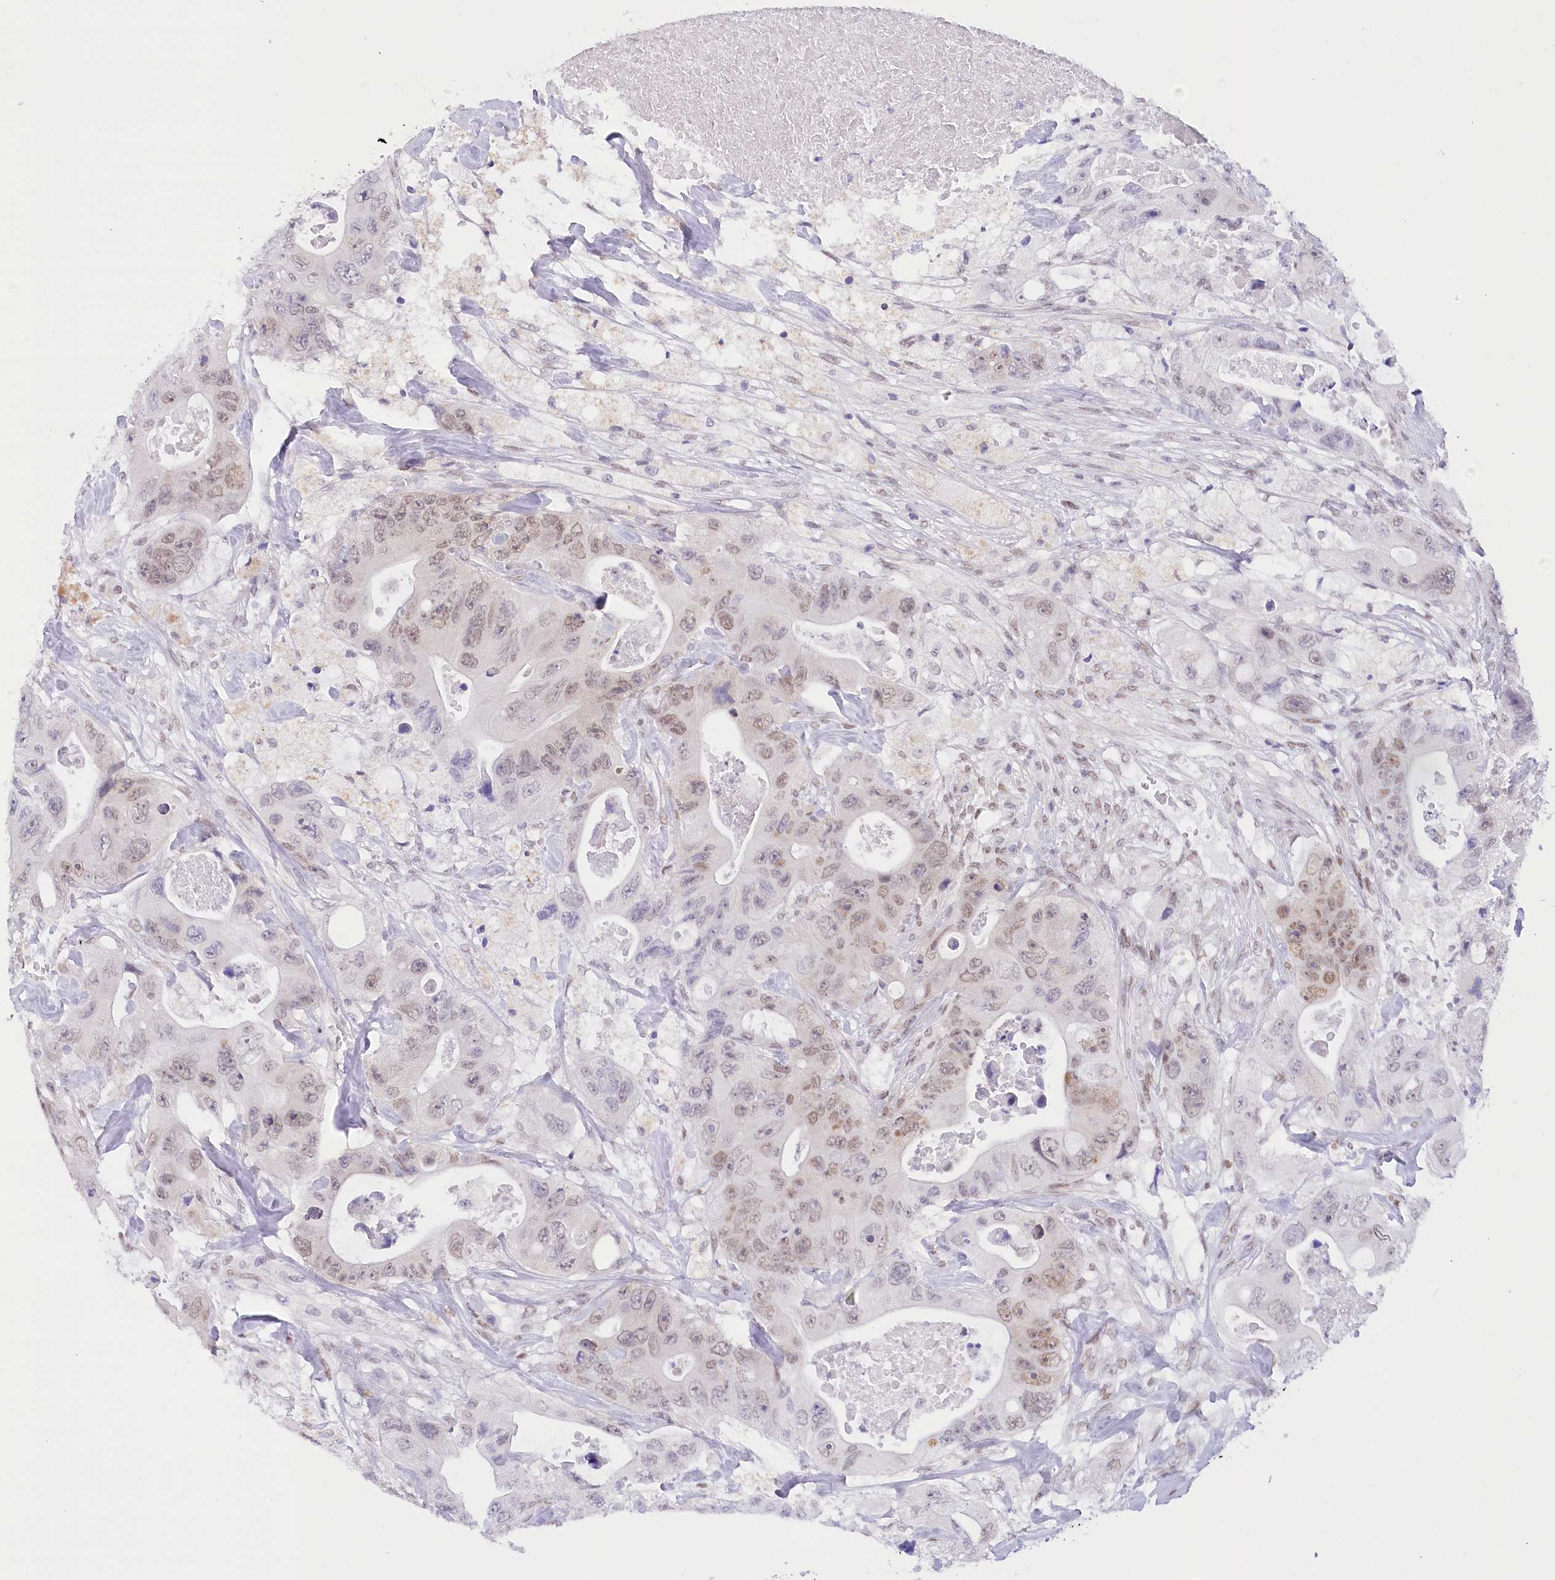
{"staining": {"intensity": "moderate", "quantity": ">75%", "location": "nuclear"}, "tissue": "colorectal cancer", "cell_type": "Tumor cells", "image_type": "cancer", "snomed": [{"axis": "morphology", "description": "Adenocarcinoma, NOS"}, {"axis": "topography", "description": "Colon"}], "caption": "A photomicrograph of colorectal cancer (adenocarcinoma) stained for a protein exhibits moderate nuclear brown staining in tumor cells. (Stains: DAB in brown, nuclei in blue, Microscopy: brightfield microscopy at high magnification).", "gene": "HNRNPA0", "patient": {"sex": "female", "age": 46}}